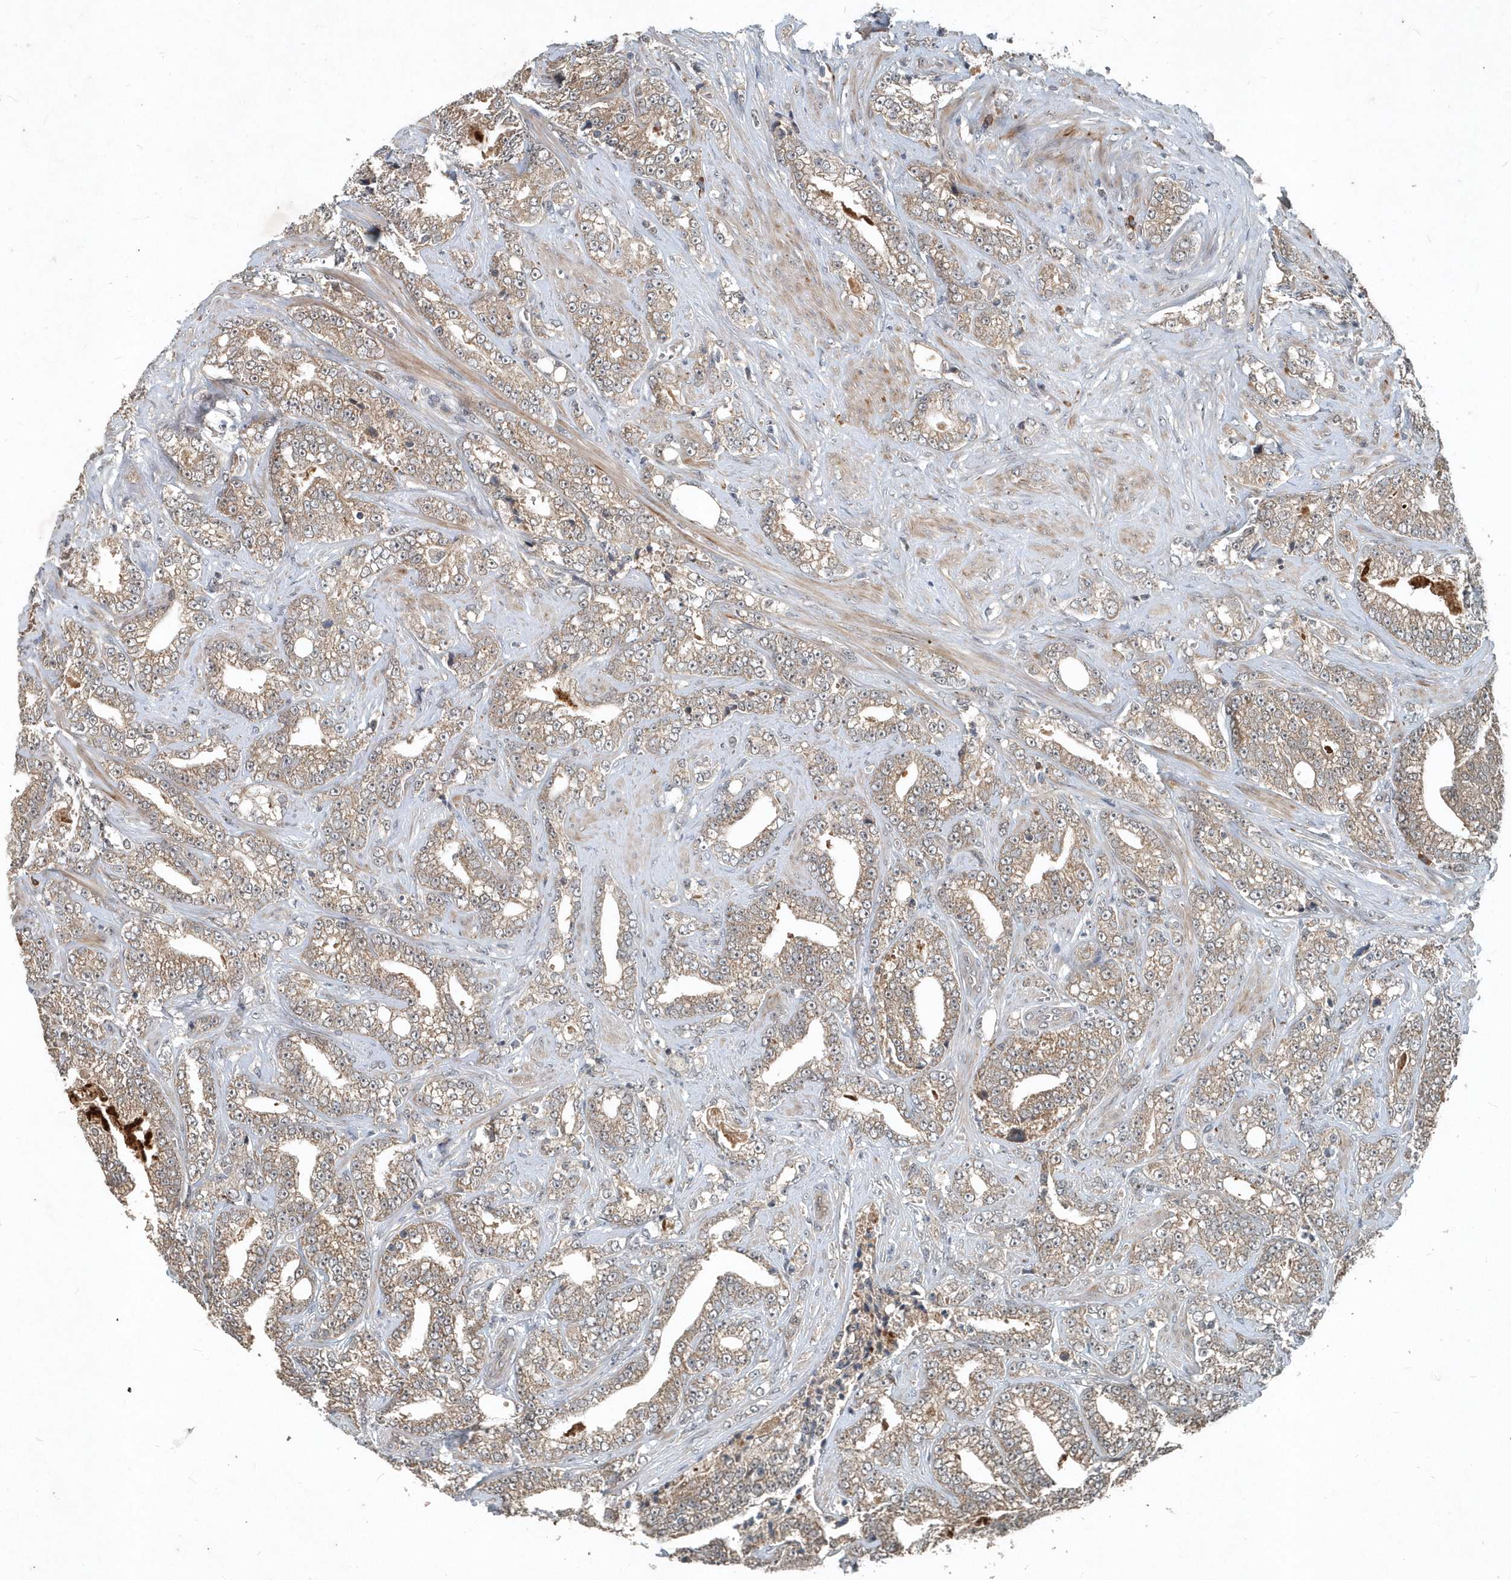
{"staining": {"intensity": "weak", "quantity": ">75%", "location": "cytoplasmic/membranous"}, "tissue": "prostate cancer", "cell_type": "Tumor cells", "image_type": "cancer", "snomed": [{"axis": "morphology", "description": "Adenocarcinoma, High grade"}, {"axis": "topography", "description": "Prostate and seminal vesicle, NOS"}], "caption": "Prostate adenocarcinoma (high-grade) stained for a protein exhibits weak cytoplasmic/membranous positivity in tumor cells.", "gene": "SCFD2", "patient": {"sex": "male", "age": 67}}